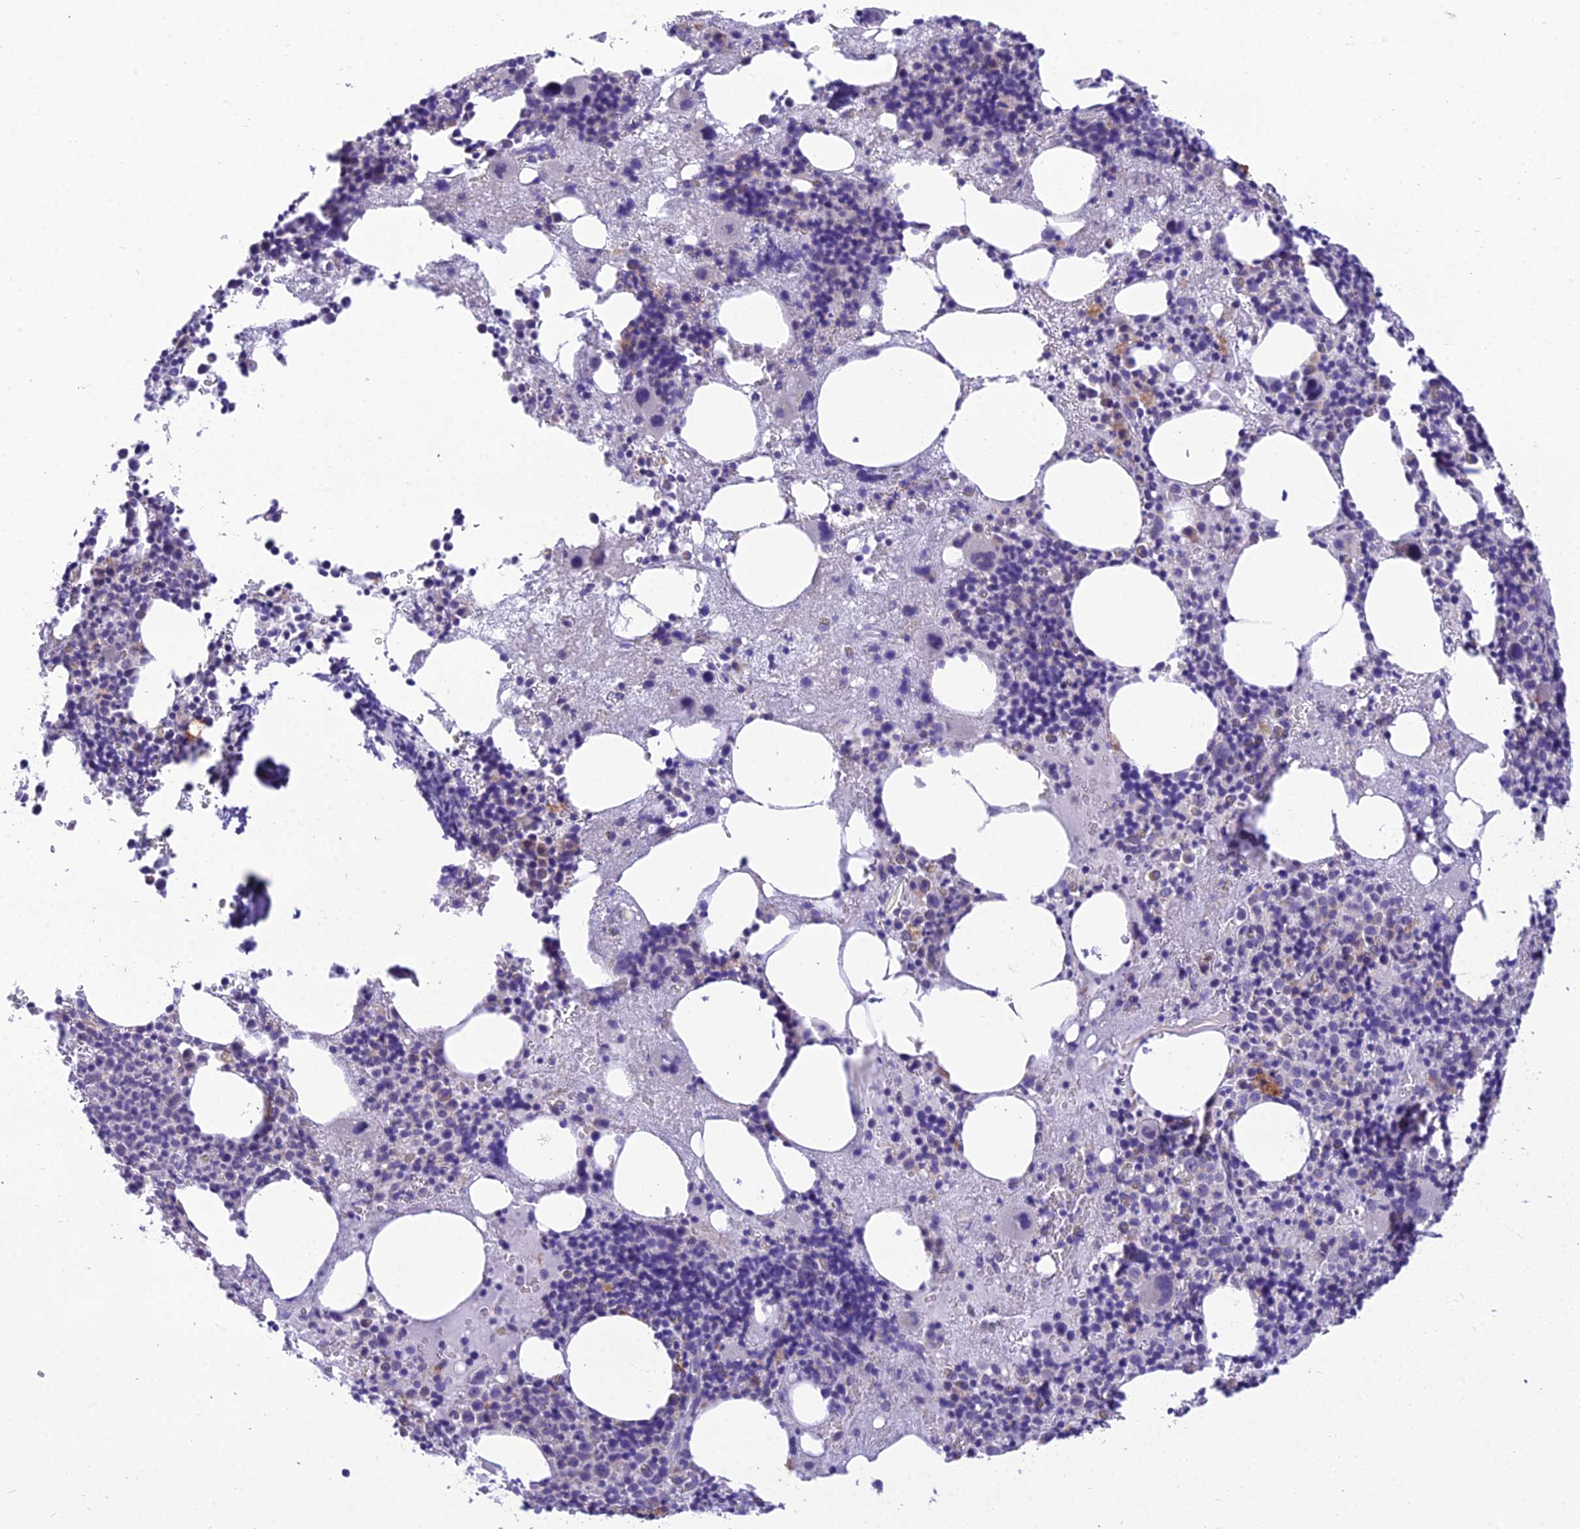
{"staining": {"intensity": "negative", "quantity": "none", "location": "none"}, "tissue": "bone marrow", "cell_type": "Hematopoietic cells", "image_type": "normal", "snomed": [{"axis": "morphology", "description": "Normal tissue, NOS"}, {"axis": "topography", "description": "Bone marrow"}], "caption": "IHC micrograph of unremarkable human bone marrow stained for a protein (brown), which demonstrates no expression in hematopoietic cells.", "gene": "MIIP", "patient": {"sex": "male", "age": 75}}